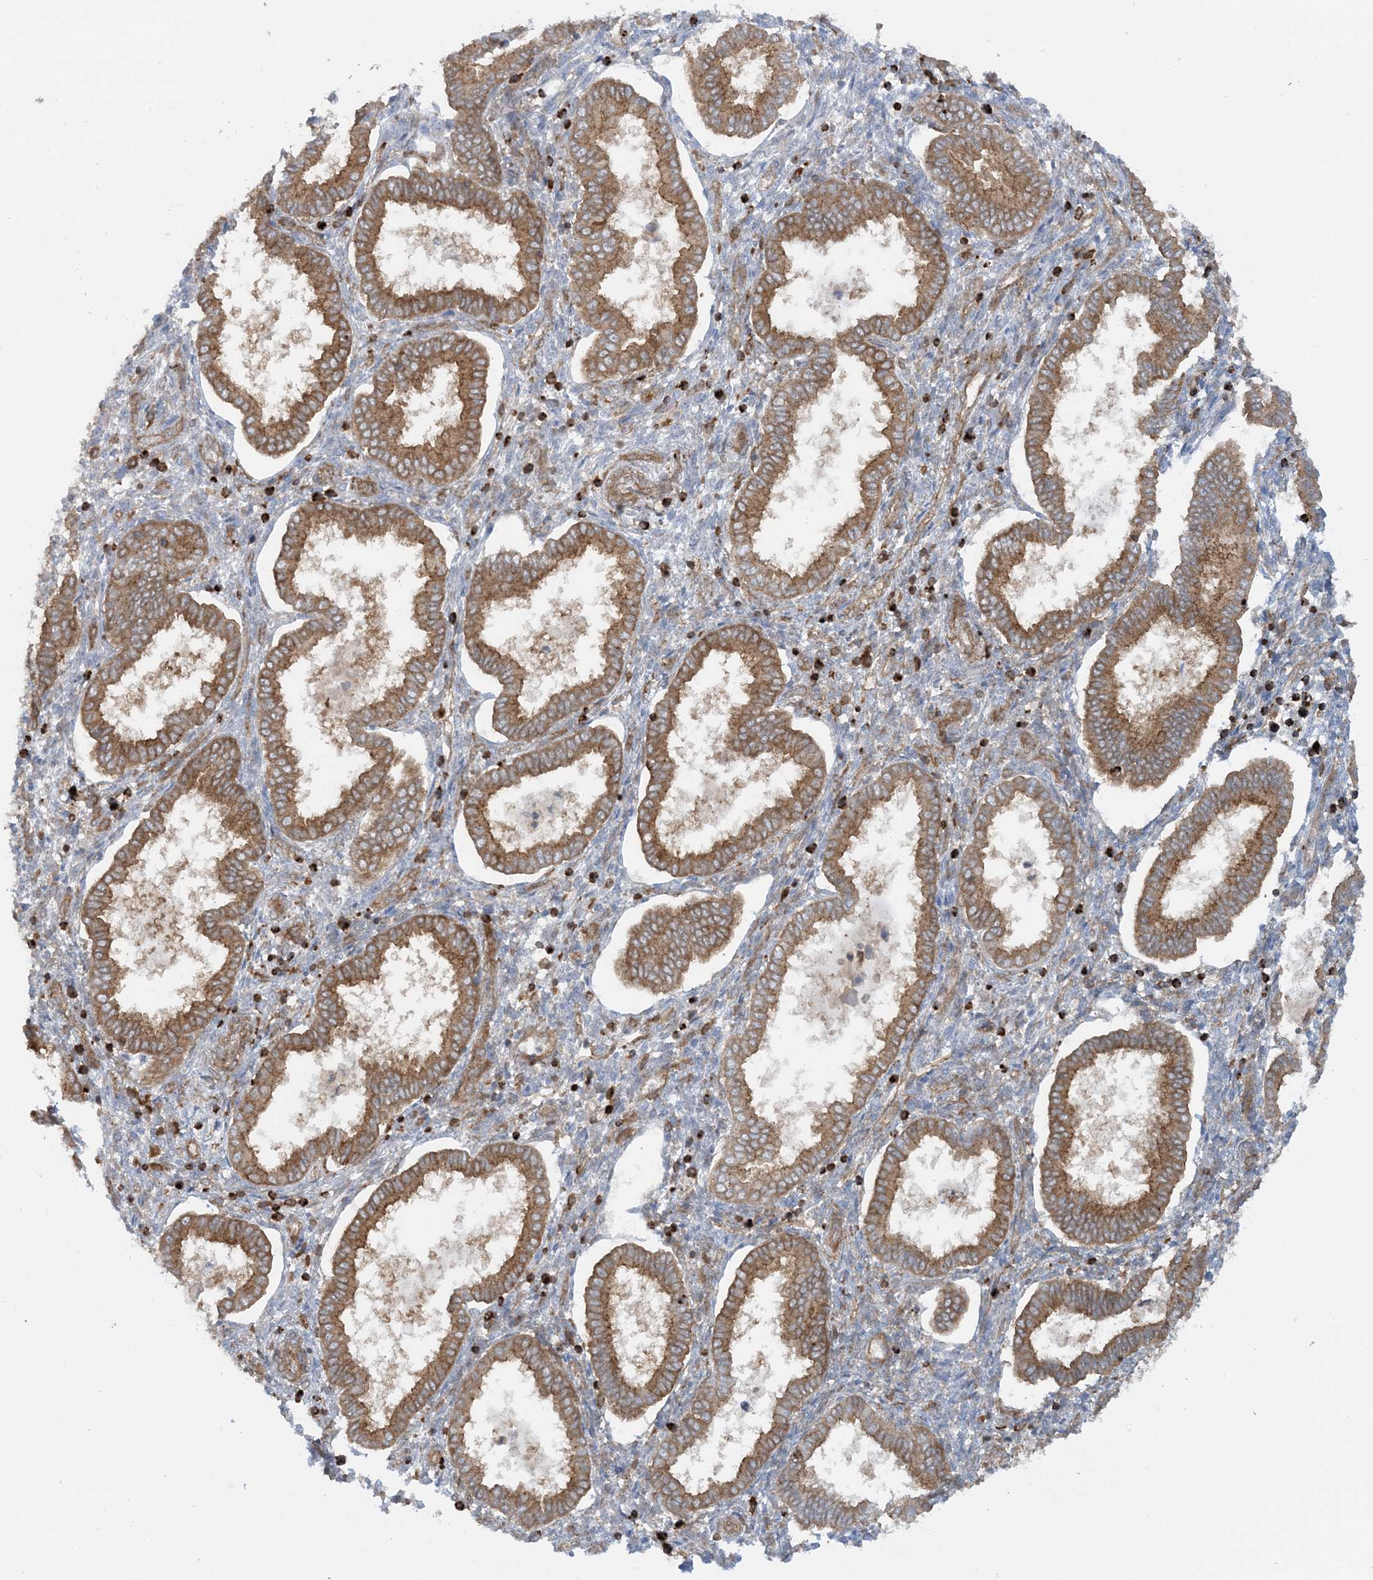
{"staining": {"intensity": "moderate", "quantity": "<25%", "location": "cytoplasmic/membranous"}, "tissue": "endometrium", "cell_type": "Cells in endometrial stroma", "image_type": "normal", "snomed": [{"axis": "morphology", "description": "Normal tissue, NOS"}, {"axis": "topography", "description": "Endometrium"}], "caption": "An image of human endometrium stained for a protein displays moderate cytoplasmic/membranous brown staining in cells in endometrial stroma.", "gene": "STAM2", "patient": {"sex": "female", "age": 24}}